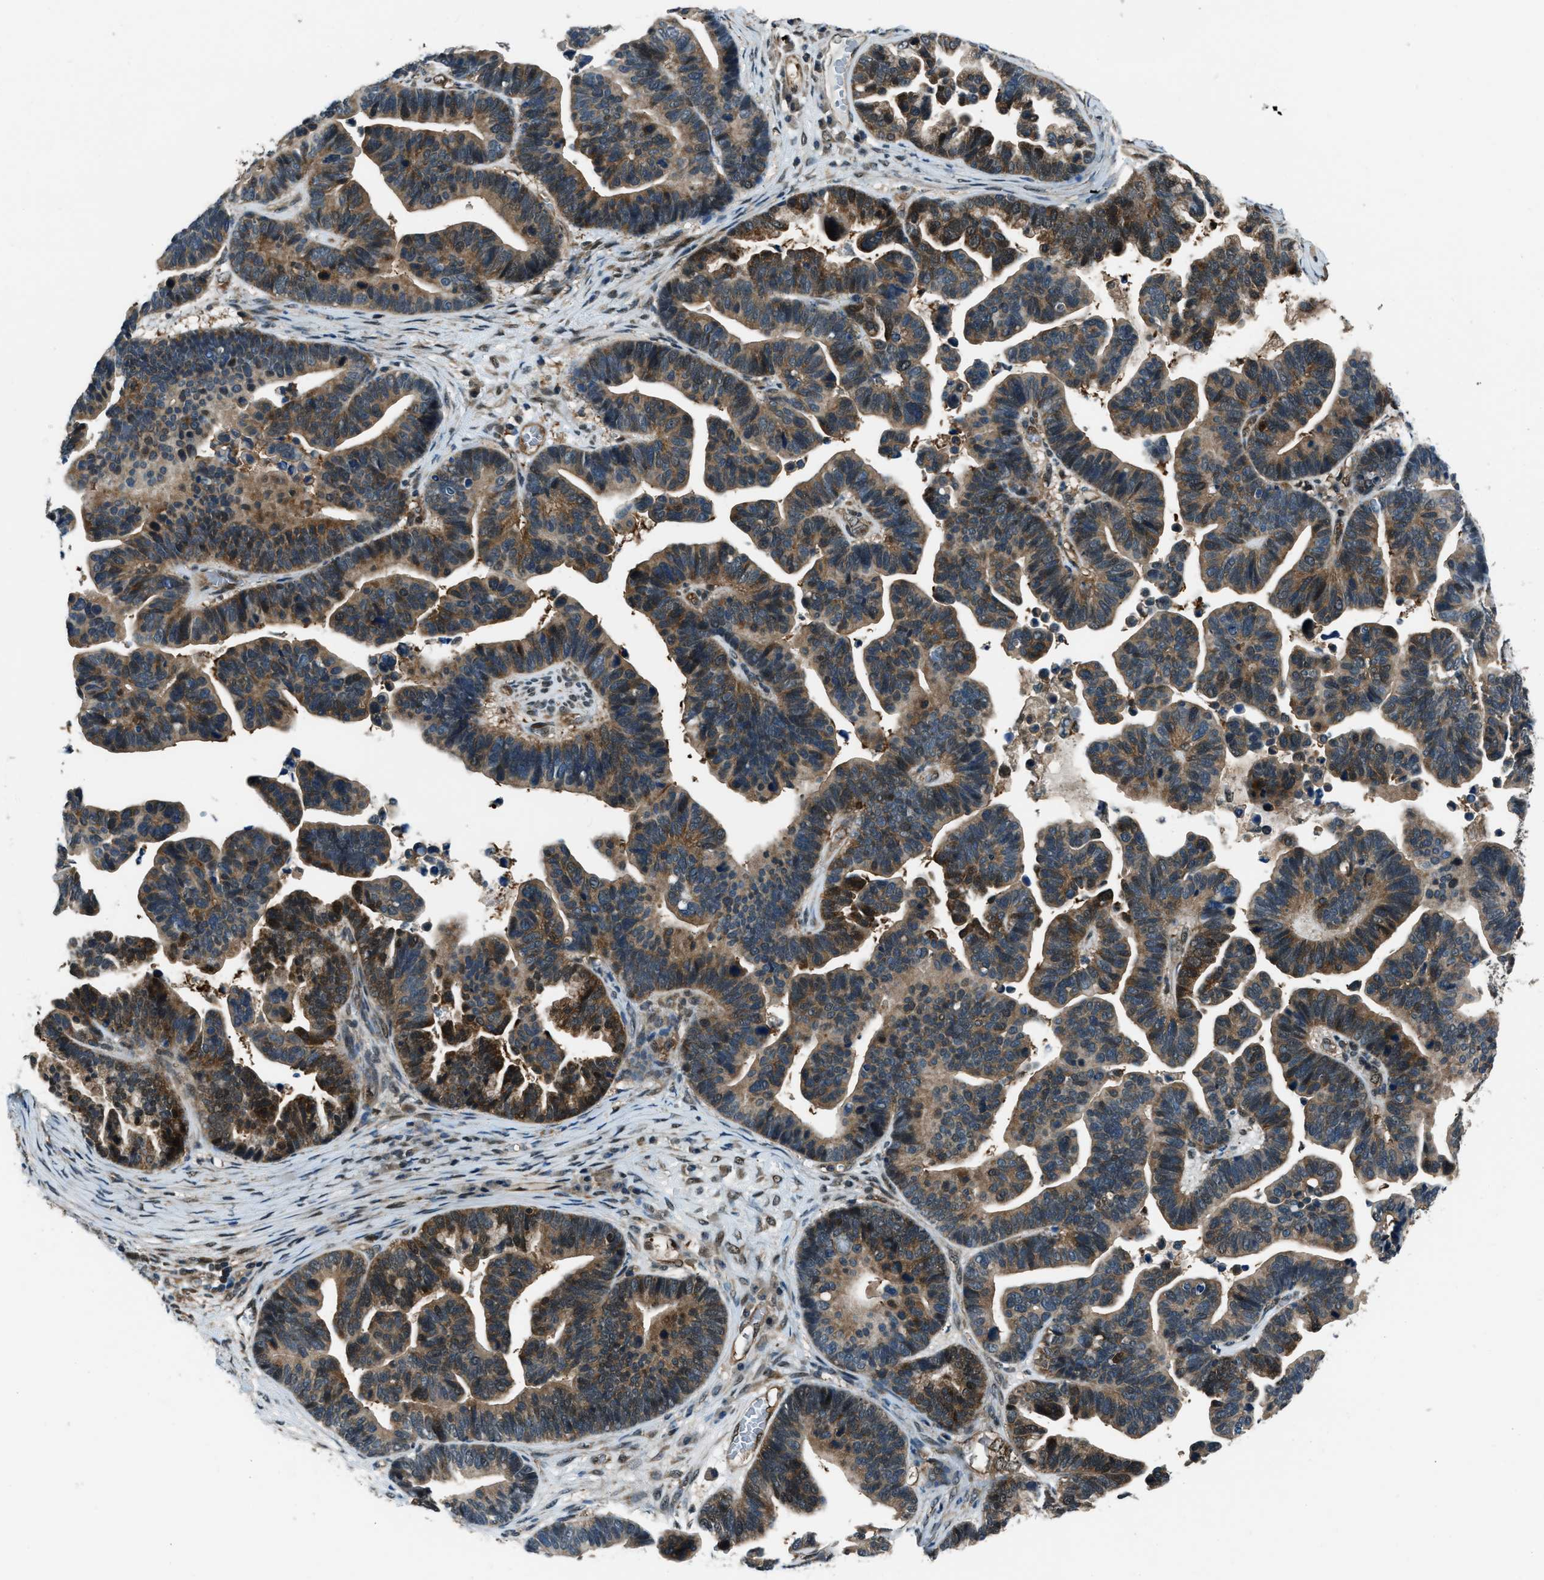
{"staining": {"intensity": "moderate", "quantity": ">75%", "location": "cytoplasmic/membranous,nuclear"}, "tissue": "ovarian cancer", "cell_type": "Tumor cells", "image_type": "cancer", "snomed": [{"axis": "morphology", "description": "Cystadenocarcinoma, serous, NOS"}, {"axis": "topography", "description": "Ovary"}], "caption": "Immunohistochemistry (DAB) staining of human serous cystadenocarcinoma (ovarian) reveals moderate cytoplasmic/membranous and nuclear protein staining in approximately >75% of tumor cells. (DAB IHC with brightfield microscopy, high magnification).", "gene": "NUDCD3", "patient": {"sex": "female", "age": 56}}